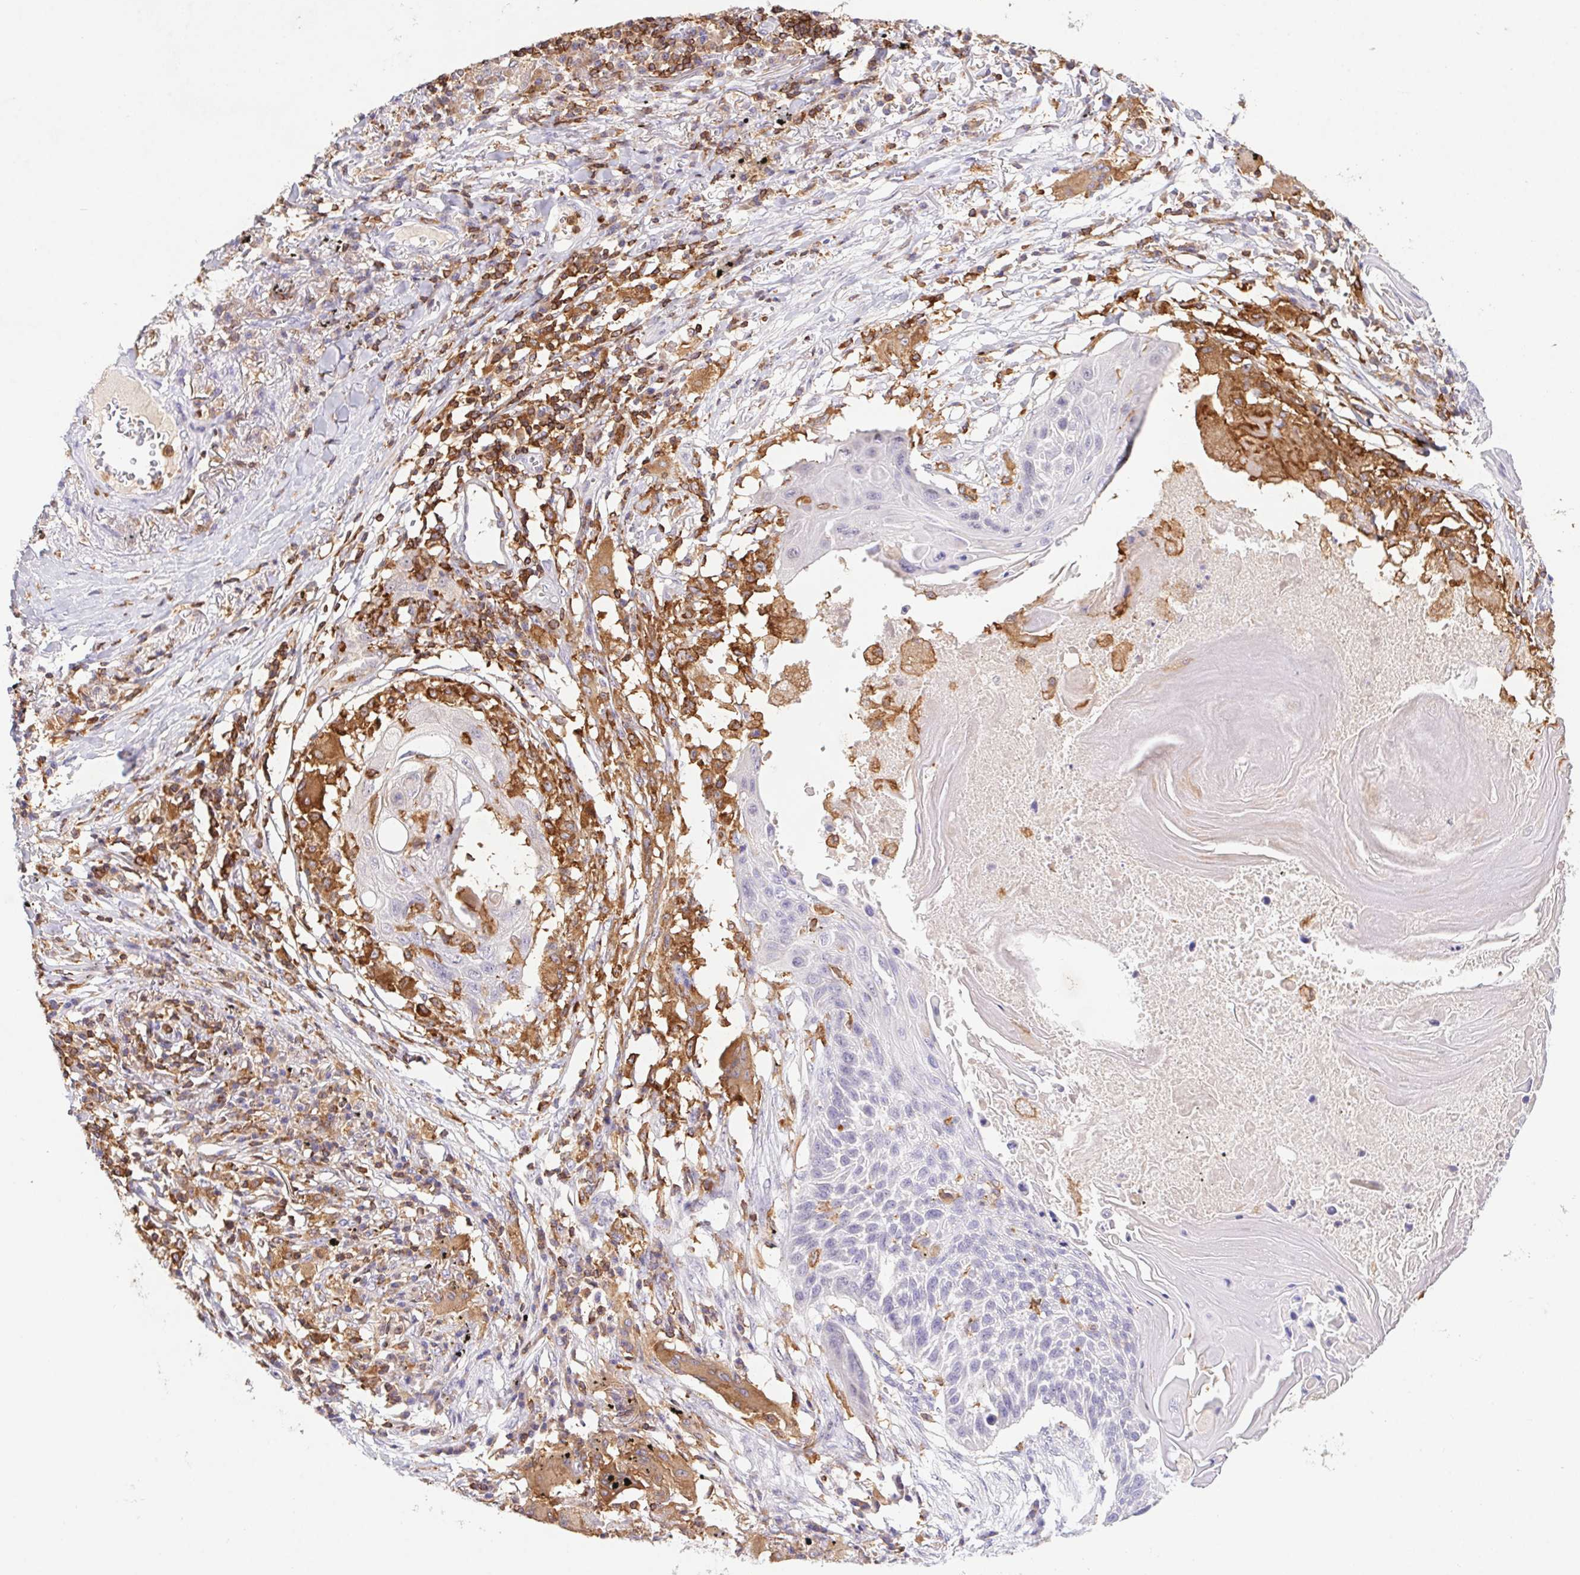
{"staining": {"intensity": "negative", "quantity": "none", "location": "none"}, "tissue": "lung cancer", "cell_type": "Tumor cells", "image_type": "cancer", "snomed": [{"axis": "morphology", "description": "Squamous cell carcinoma, NOS"}, {"axis": "topography", "description": "Lung"}], "caption": "The immunohistochemistry (IHC) photomicrograph has no significant positivity in tumor cells of lung cancer (squamous cell carcinoma) tissue. (DAB (3,3'-diaminobenzidine) IHC with hematoxylin counter stain).", "gene": "APBB1IP", "patient": {"sex": "male", "age": 78}}